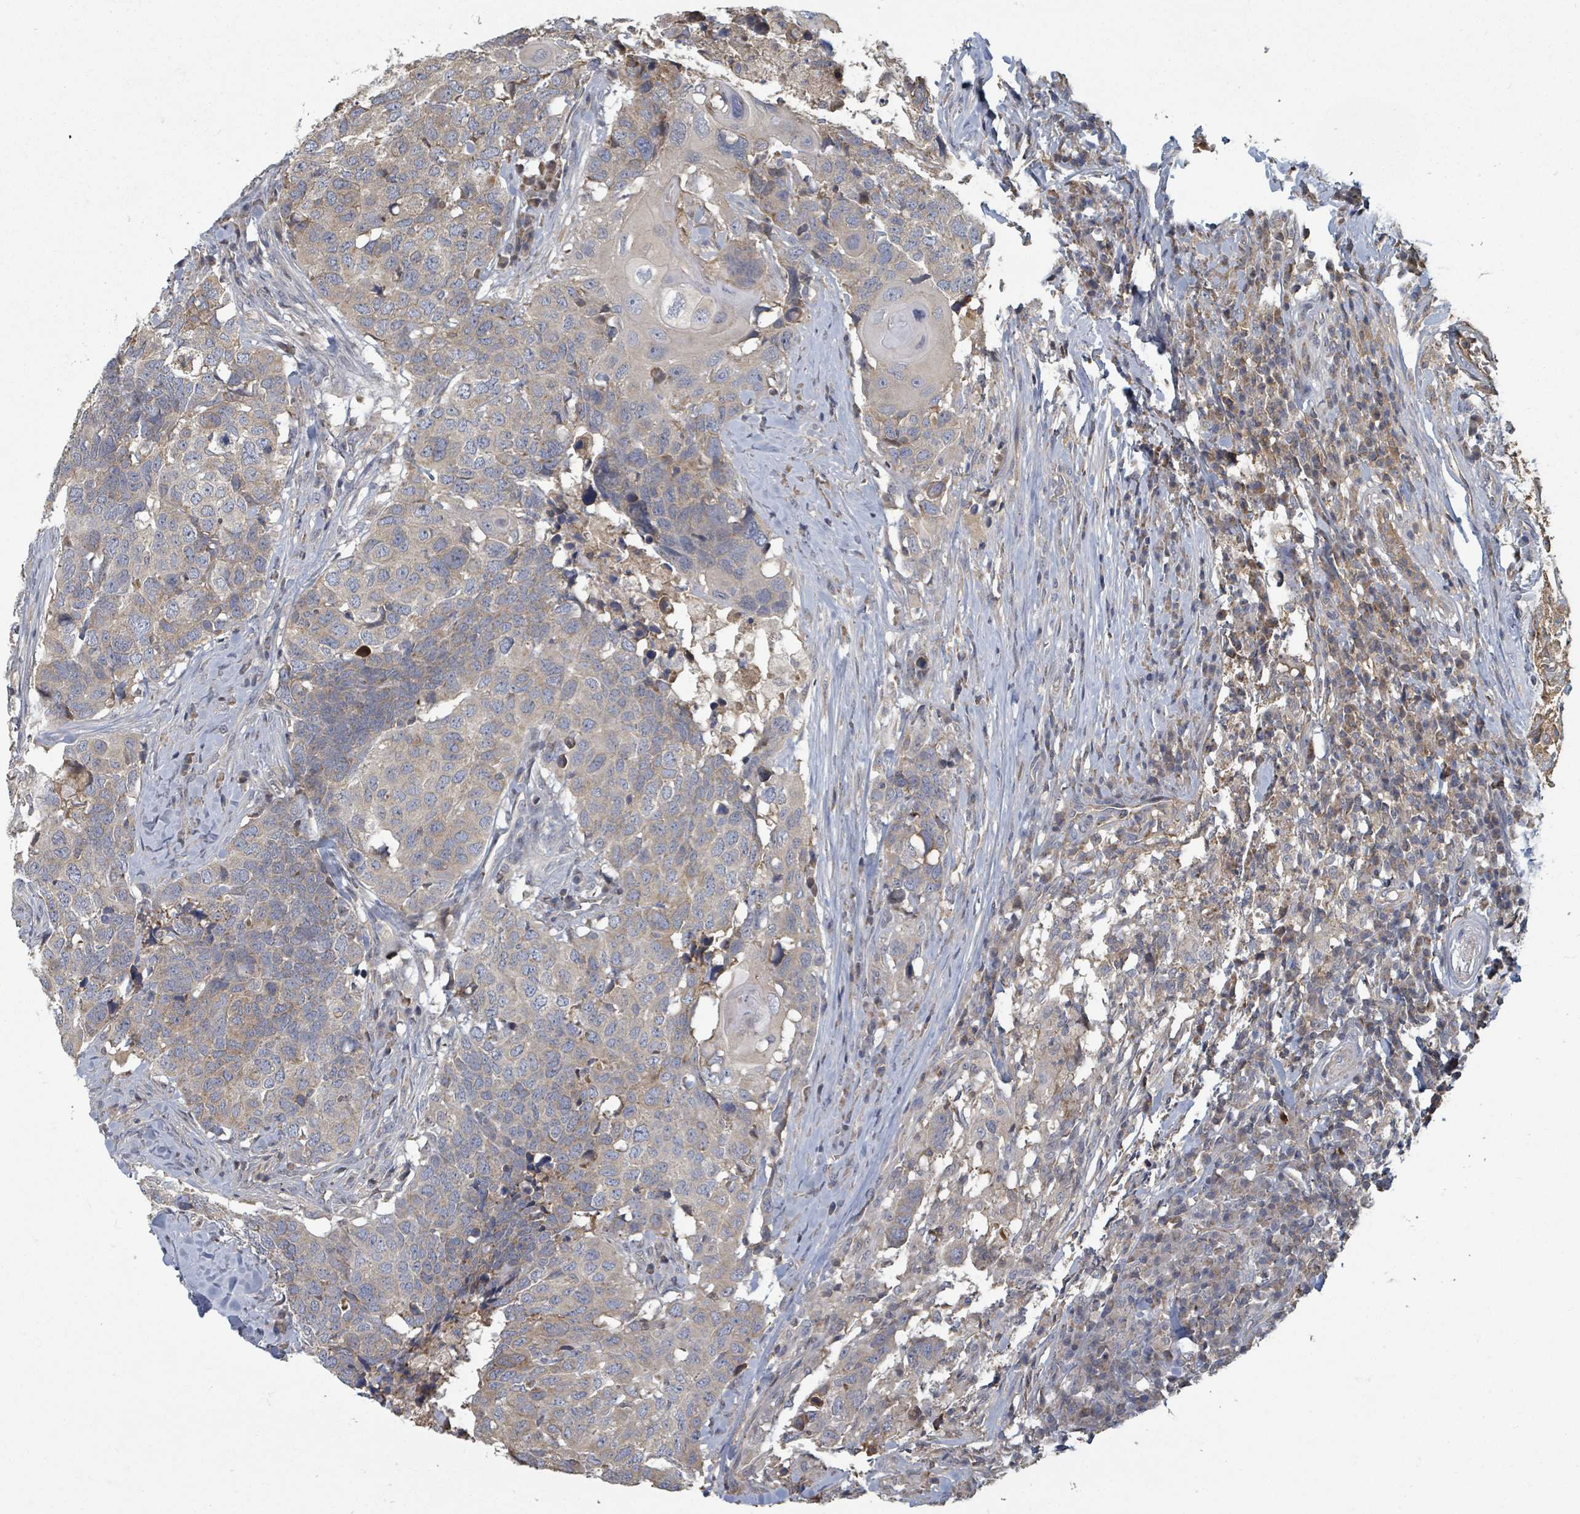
{"staining": {"intensity": "weak", "quantity": "<25%", "location": "cytoplasmic/membranous"}, "tissue": "head and neck cancer", "cell_type": "Tumor cells", "image_type": "cancer", "snomed": [{"axis": "morphology", "description": "Normal tissue, NOS"}, {"axis": "morphology", "description": "Squamous cell carcinoma, NOS"}, {"axis": "topography", "description": "Skeletal muscle"}, {"axis": "topography", "description": "Vascular tissue"}, {"axis": "topography", "description": "Peripheral nerve tissue"}, {"axis": "topography", "description": "Head-Neck"}], "caption": "The photomicrograph displays no staining of tumor cells in squamous cell carcinoma (head and neck).", "gene": "GABBR1", "patient": {"sex": "male", "age": 66}}